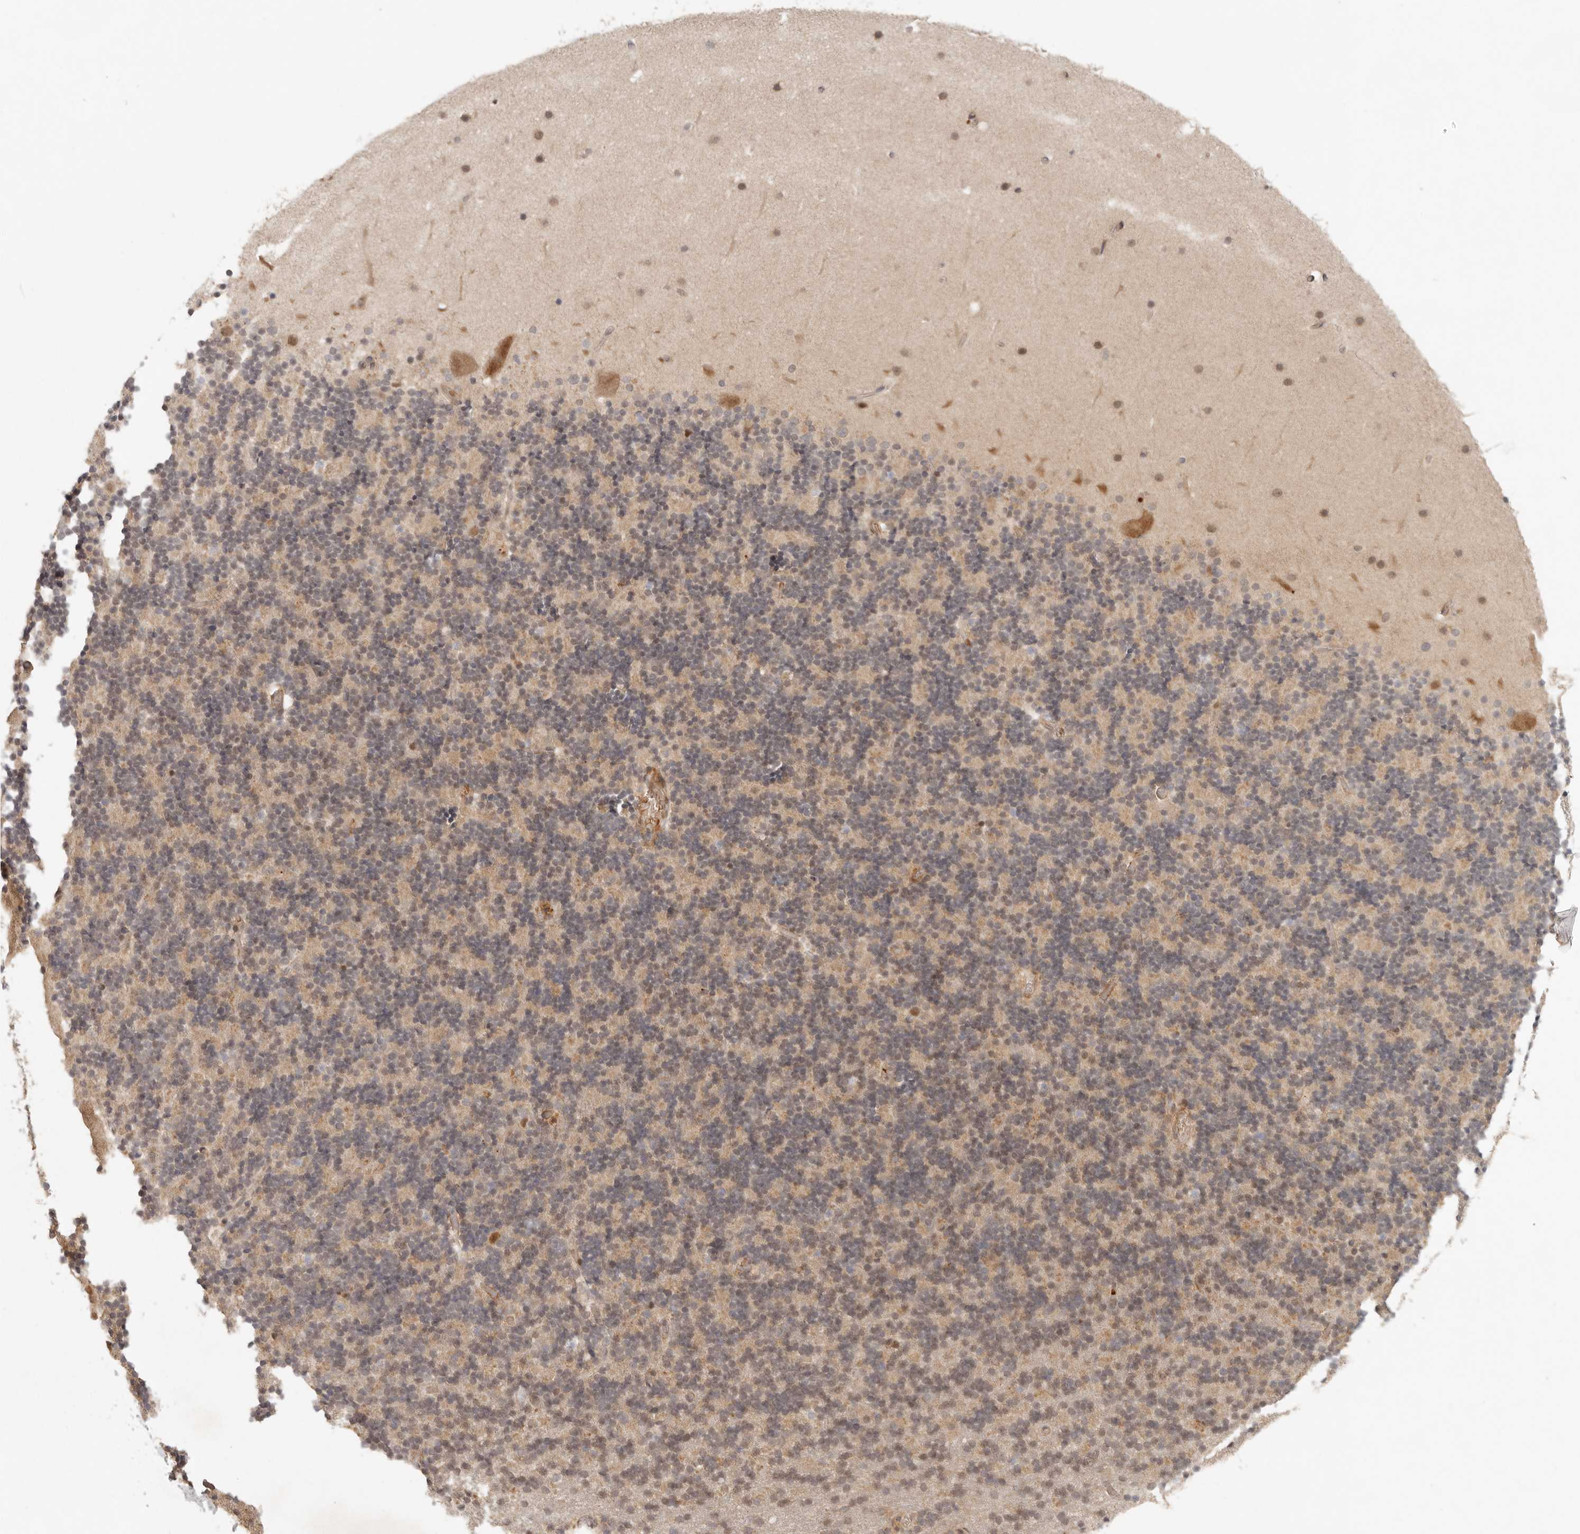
{"staining": {"intensity": "weak", "quantity": "25%-75%", "location": "cytoplasmic/membranous,nuclear"}, "tissue": "cerebellum", "cell_type": "Cells in granular layer", "image_type": "normal", "snomed": [{"axis": "morphology", "description": "Normal tissue, NOS"}, {"axis": "topography", "description": "Cerebellum"}], "caption": "An IHC image of benign tissue is shown. Protein staining in brown labels weak cytoplasmic/membranous,nuclear positivity in cerebellum within cells in granular layer. (DAB IHC, brown staining for protein, blue staining for nuclei).", "gene": "AHDC1", "patient": {"sex": "male", "age": 57}}